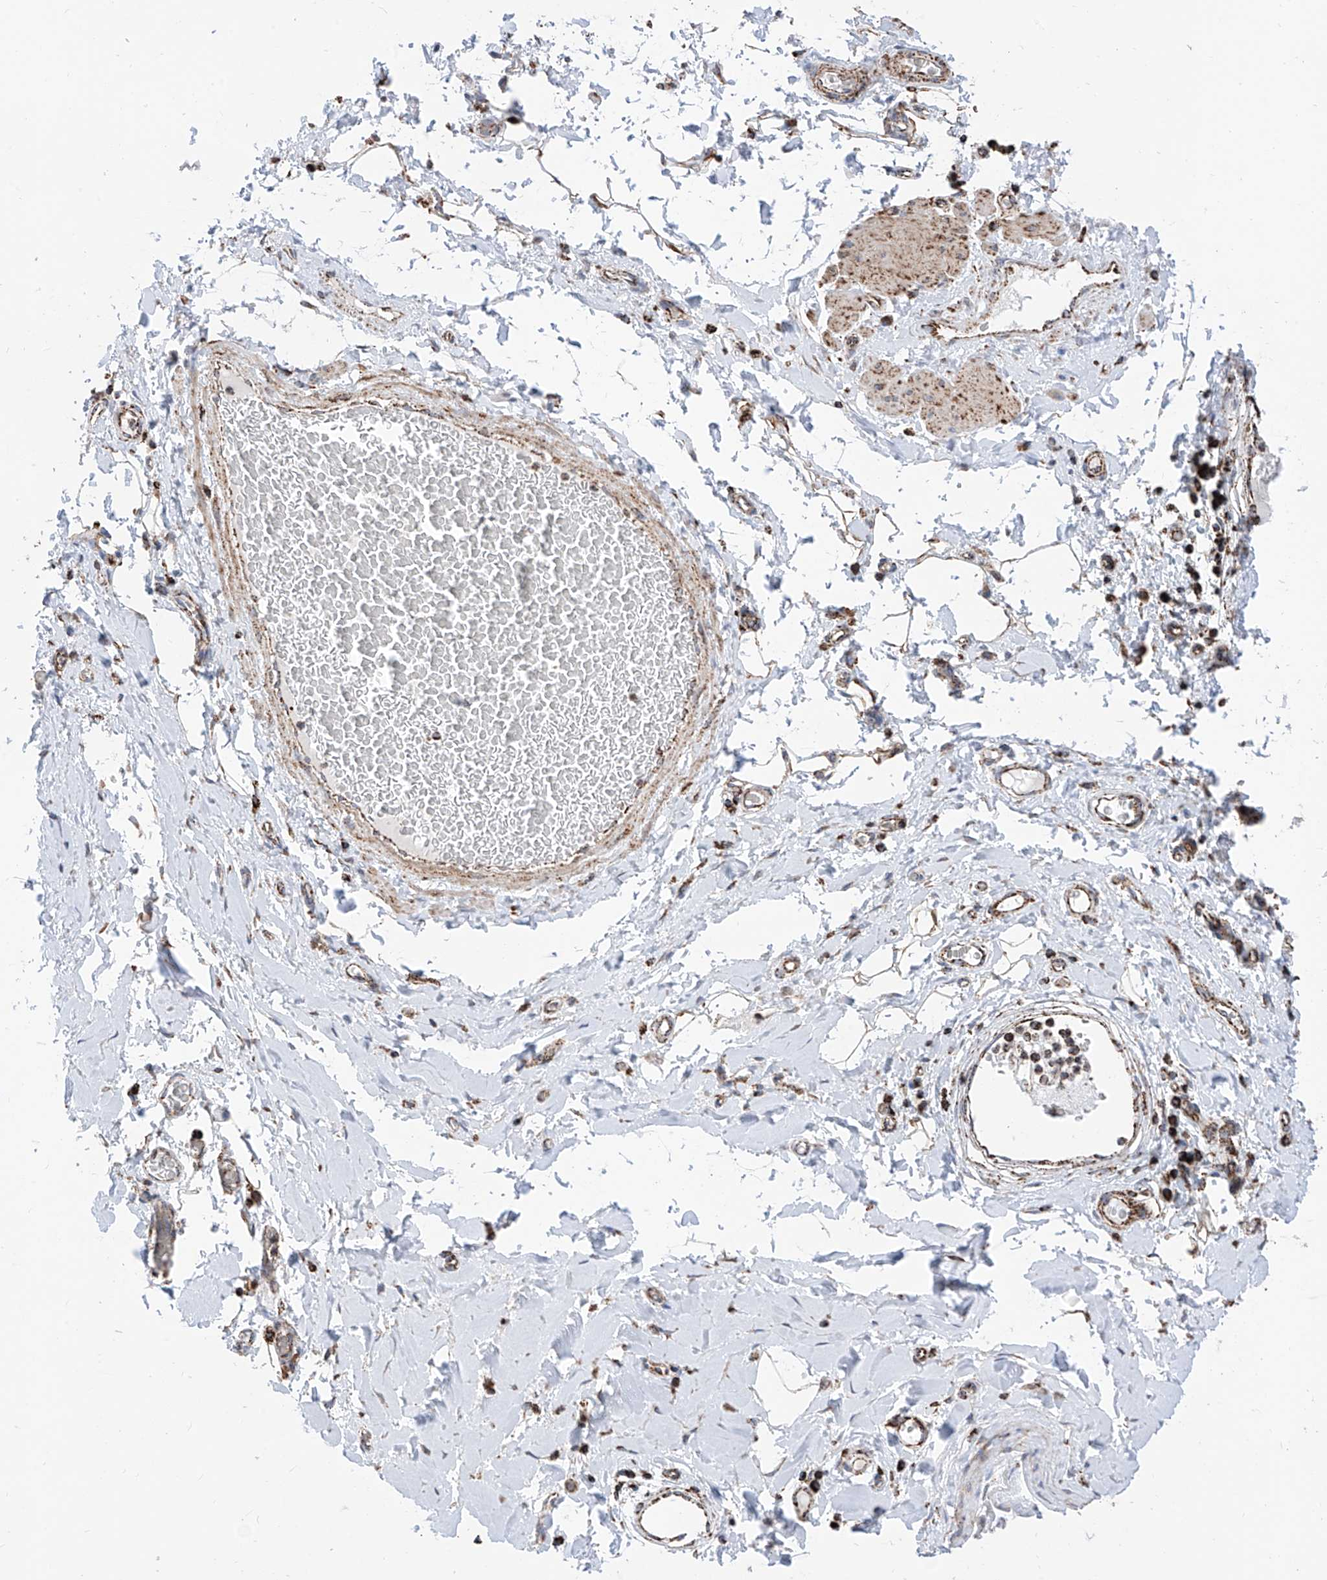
{"staining": {"intensity": "moderate", "quantity": ">75%", "location": "cytoplasmic/membranous"}, "tissue": "adipose tissue", "cell_type": "Adipocytes", "image_type": "normal", "snomed": [{"axis": "morphology", "description": "Normal tissue, NOS"}, {"axis": "morphology", "description": "Adenocarcinoma, NOS"}, {"axis": "topography", "description": "Stomach, upper"}, {"axis": "topography", "description": "Peripheral nerve tissue"}], "caption": "Immunohistochemical staining of unremarkable adipose tissue demonstrates medium levels of moderate cytoplasmic/membranous expression in approximately >75% of adipocytes. (DAB (3,3'-diaminobenzidine) IHC, brown staining for protein, blue staining for nuclei).", "gene": "COX5B", "patient": {"sex": "male", "age": 62}}